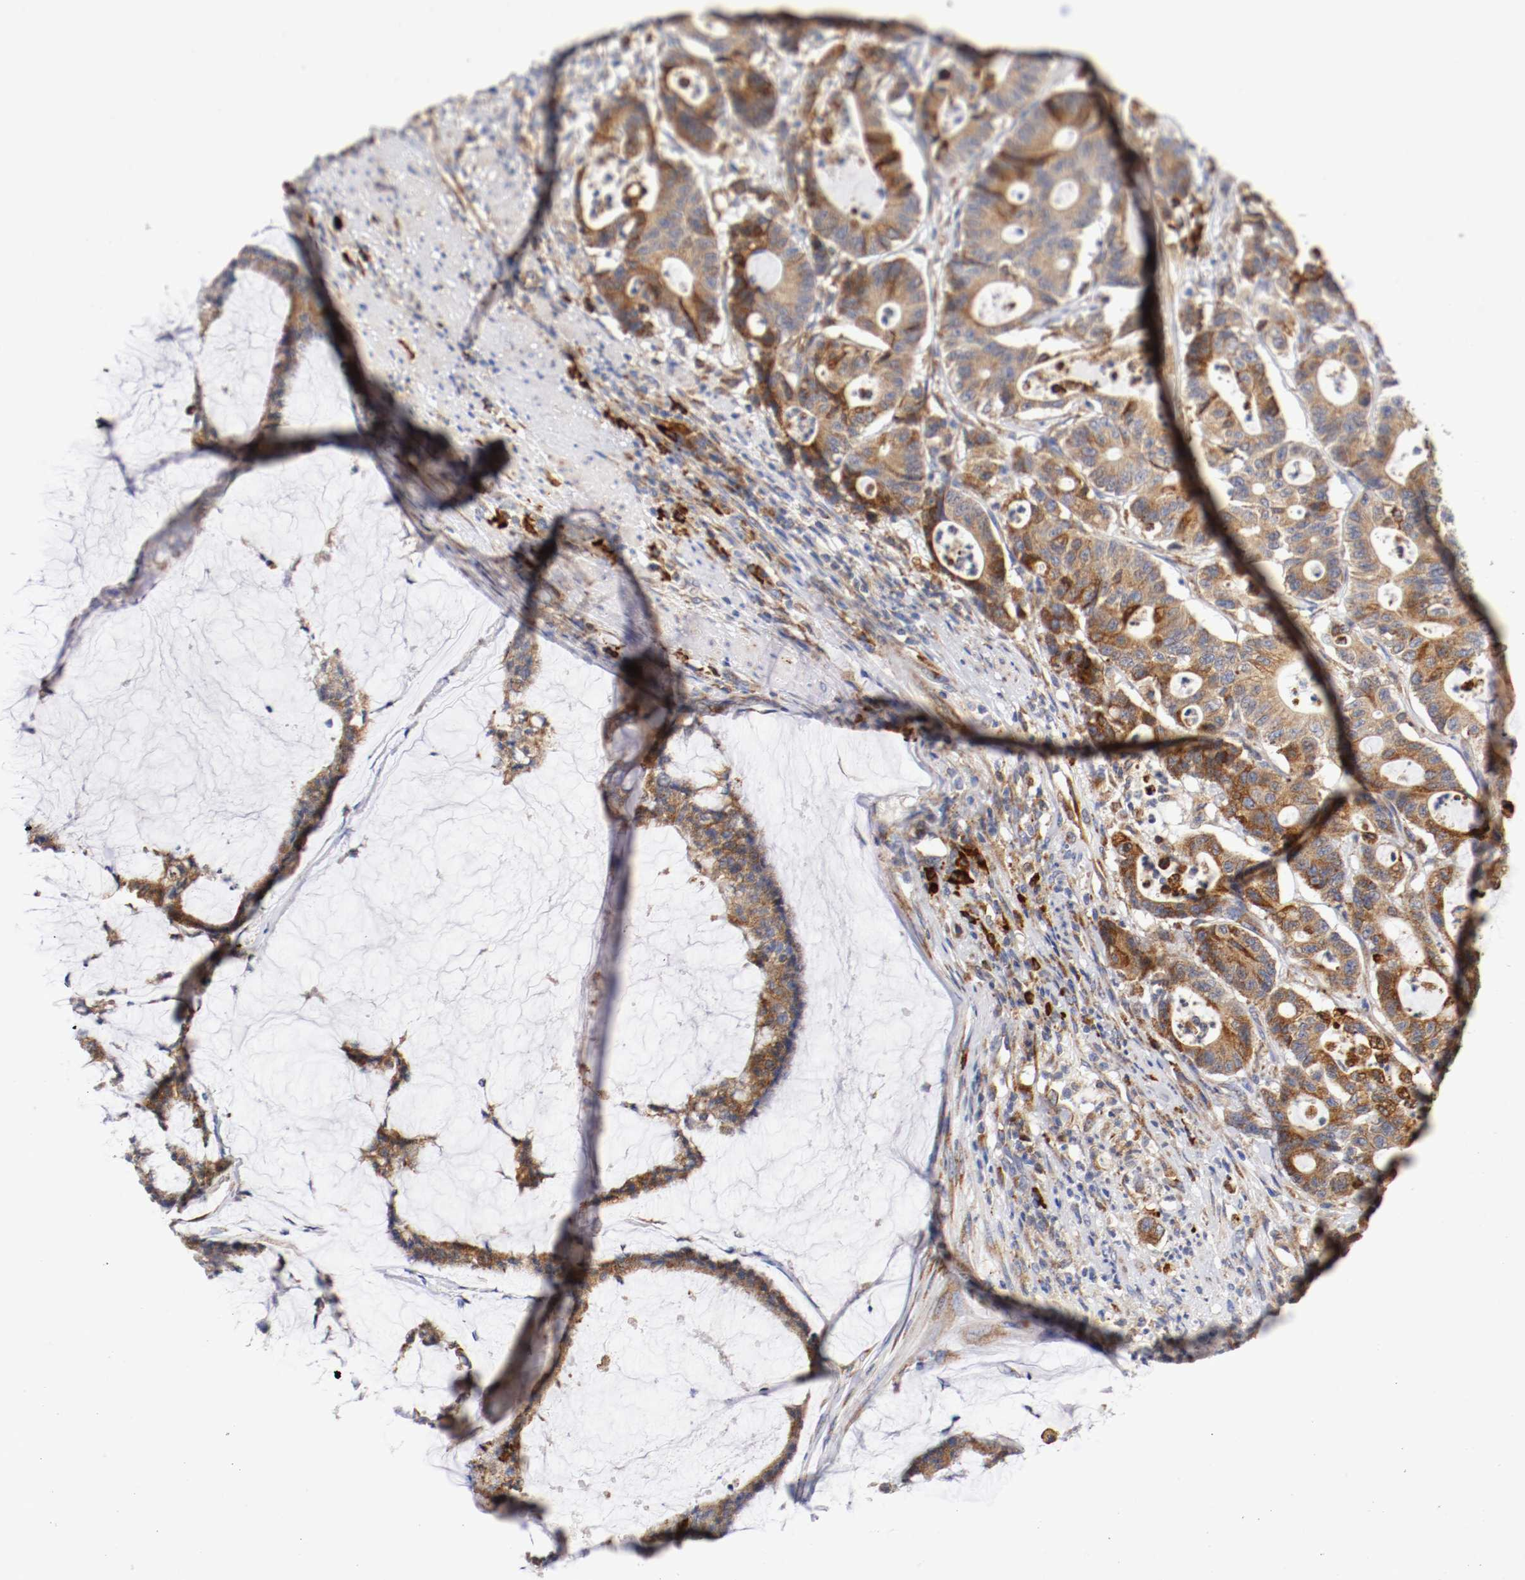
{"staining": {"intensity": "moderate", "quantity": ">75%", "location": "cytoplasmic/membranous"}, "tissue": "colorectal cancer", "cell_type": "Tumor cells", "image_type": "cancer", "snomed": [{"axis": "morphology", "description": "Adenocarcinoma, NOS"}, {"axis": "topography", "description": "Colon"}], "caption": "An immunohistochemistry (IHC) histopathology image of neoplastic tissue is shown. Protein staining in brown shows moderate cytoplasmic/membranous positivity in colorectal cancer within tumor cells.", "gene": "TRAF2", "patient": {"sex": "female", "age": 84}}